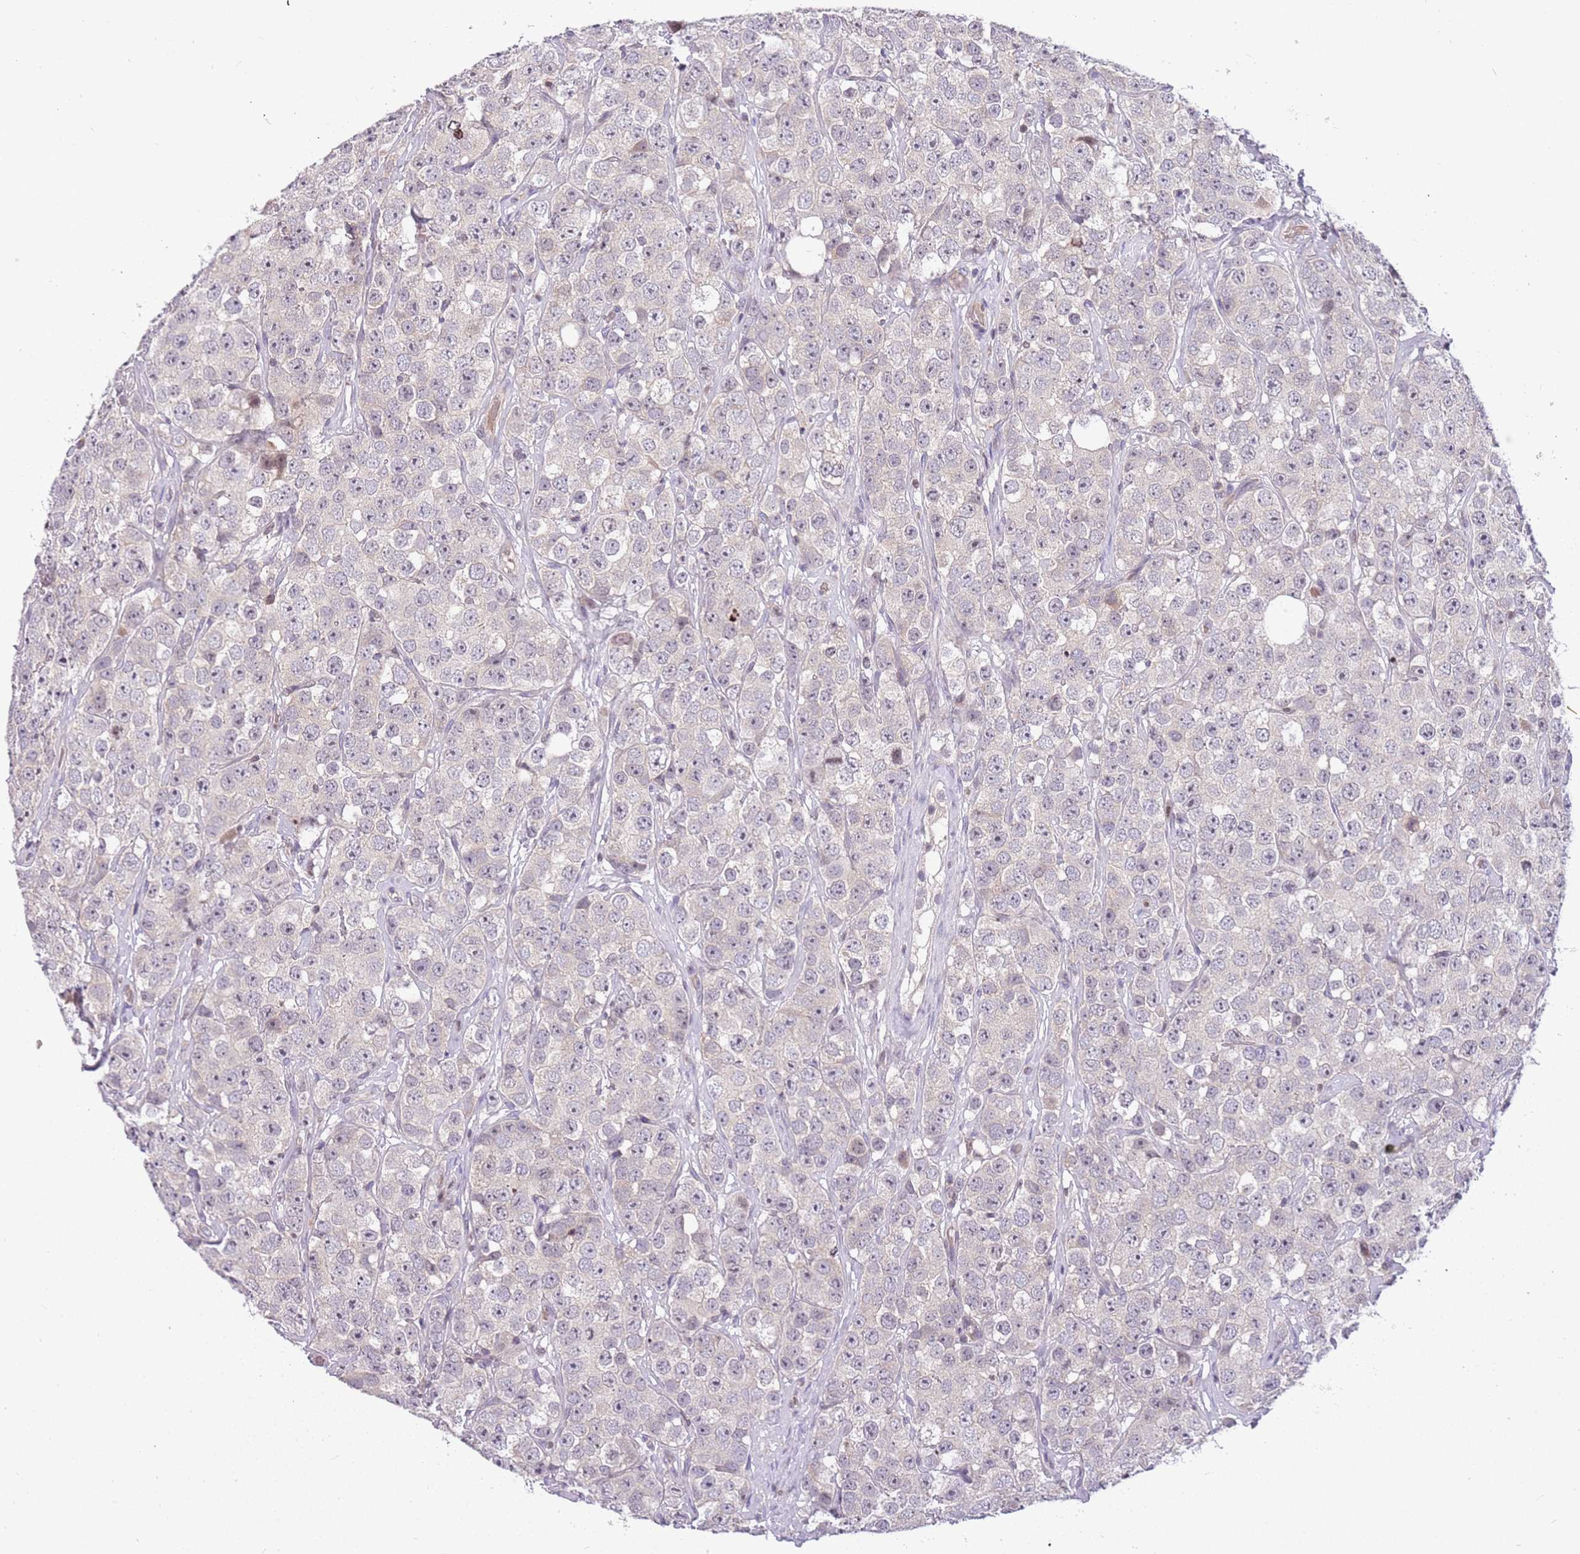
{"staining": {"intensity": "negative", "quantity": "none", "location": "none"}, "tissue": "testis cancer", "cell_type": "Tumor cells", "image_type": "cancer", "snomed": [{"axis": "morphology", "description": "Seminoma, NOS"}, {"axis": "topography", "description": "Testis"}], "caption": "Human seminoma (testis) stained for a protein using IHC reveals no expression in tumor cells.", "gene": "ARHGEF5", "patient": {"sex": "male", "age": 28}}